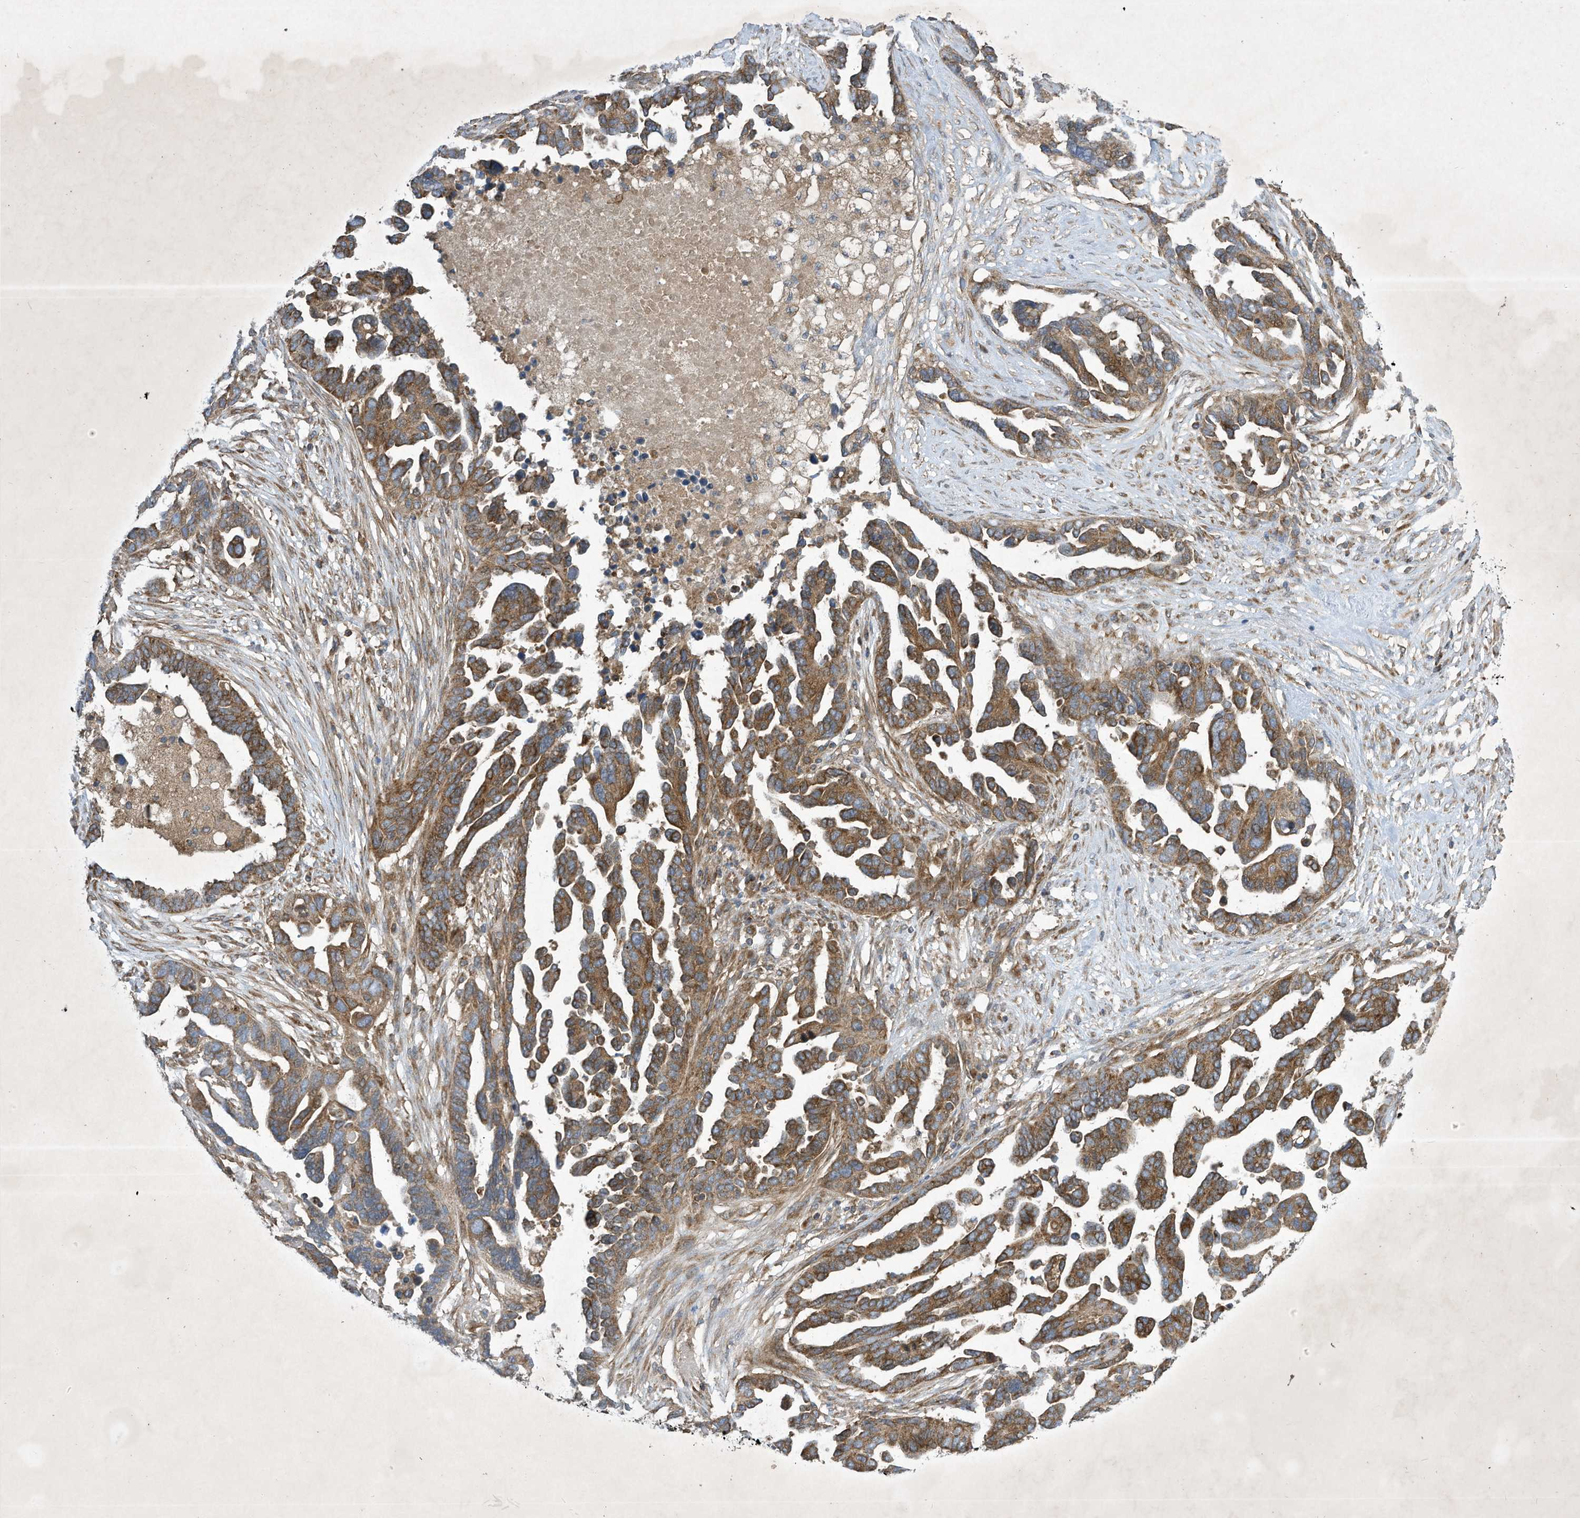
{"staining": {"intensity": "moderate", "quantity": ">75%", "location": "cytoplasmic/membranous"}, "tissue": "ovarian cancer", "cell_type": "Tumor cells", "image_type": "cancer", "snomed": [{"axis": "morphology", "description": "Cystadenocarcinoma, serous, NOS"}, {"axis": "topography", "description": "Ovary"}], "caption": "Immunohistochemical staining of human ovarian cancer (serous cystadenocarcinoma) shows moderate cytoplasmic/membranous protein positivity in about >75% of tumor cells.", "gene": "SYNJ2", "patient": {"sex": "female", "age": 54}}